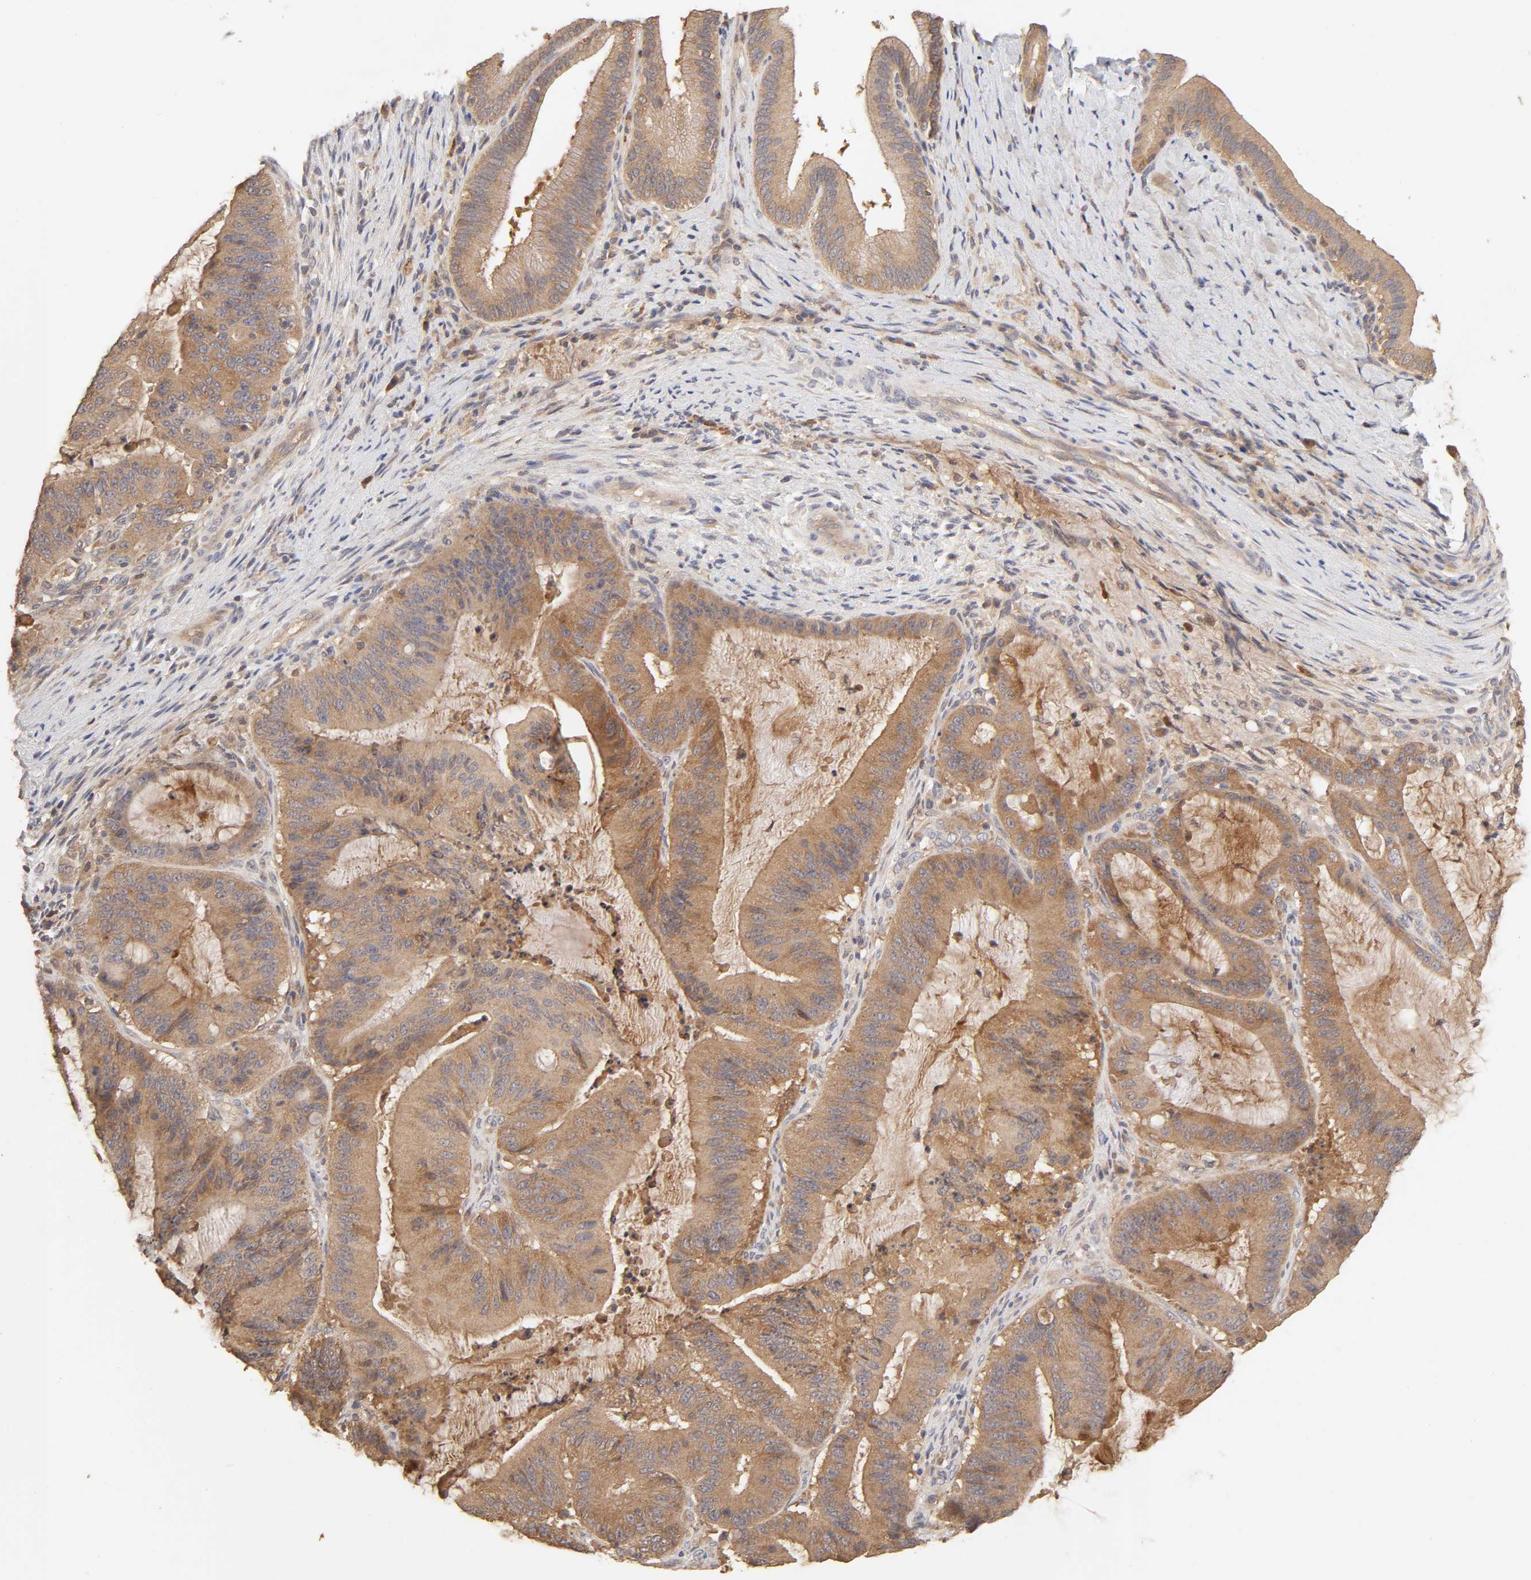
{"staining": {"intensity": "moderate", "quantity": ">75%", "location": "cytoplasmic/membranous"}, "tissue": "liver cancer", "cell_type": "Tumor cells", "image_type": "cancer", "snomed": [{"axis": "morphology", "description": "Cholangiocarcinoma"}, {"axis": "topography", "description": "Liver"}], "caption": "Liver cholangiocarcinoma stained with a protein marker displays moderate staining in tumor cells.", "gene": "AP1G2", "patient": {"sex": "female", "age": 73}}